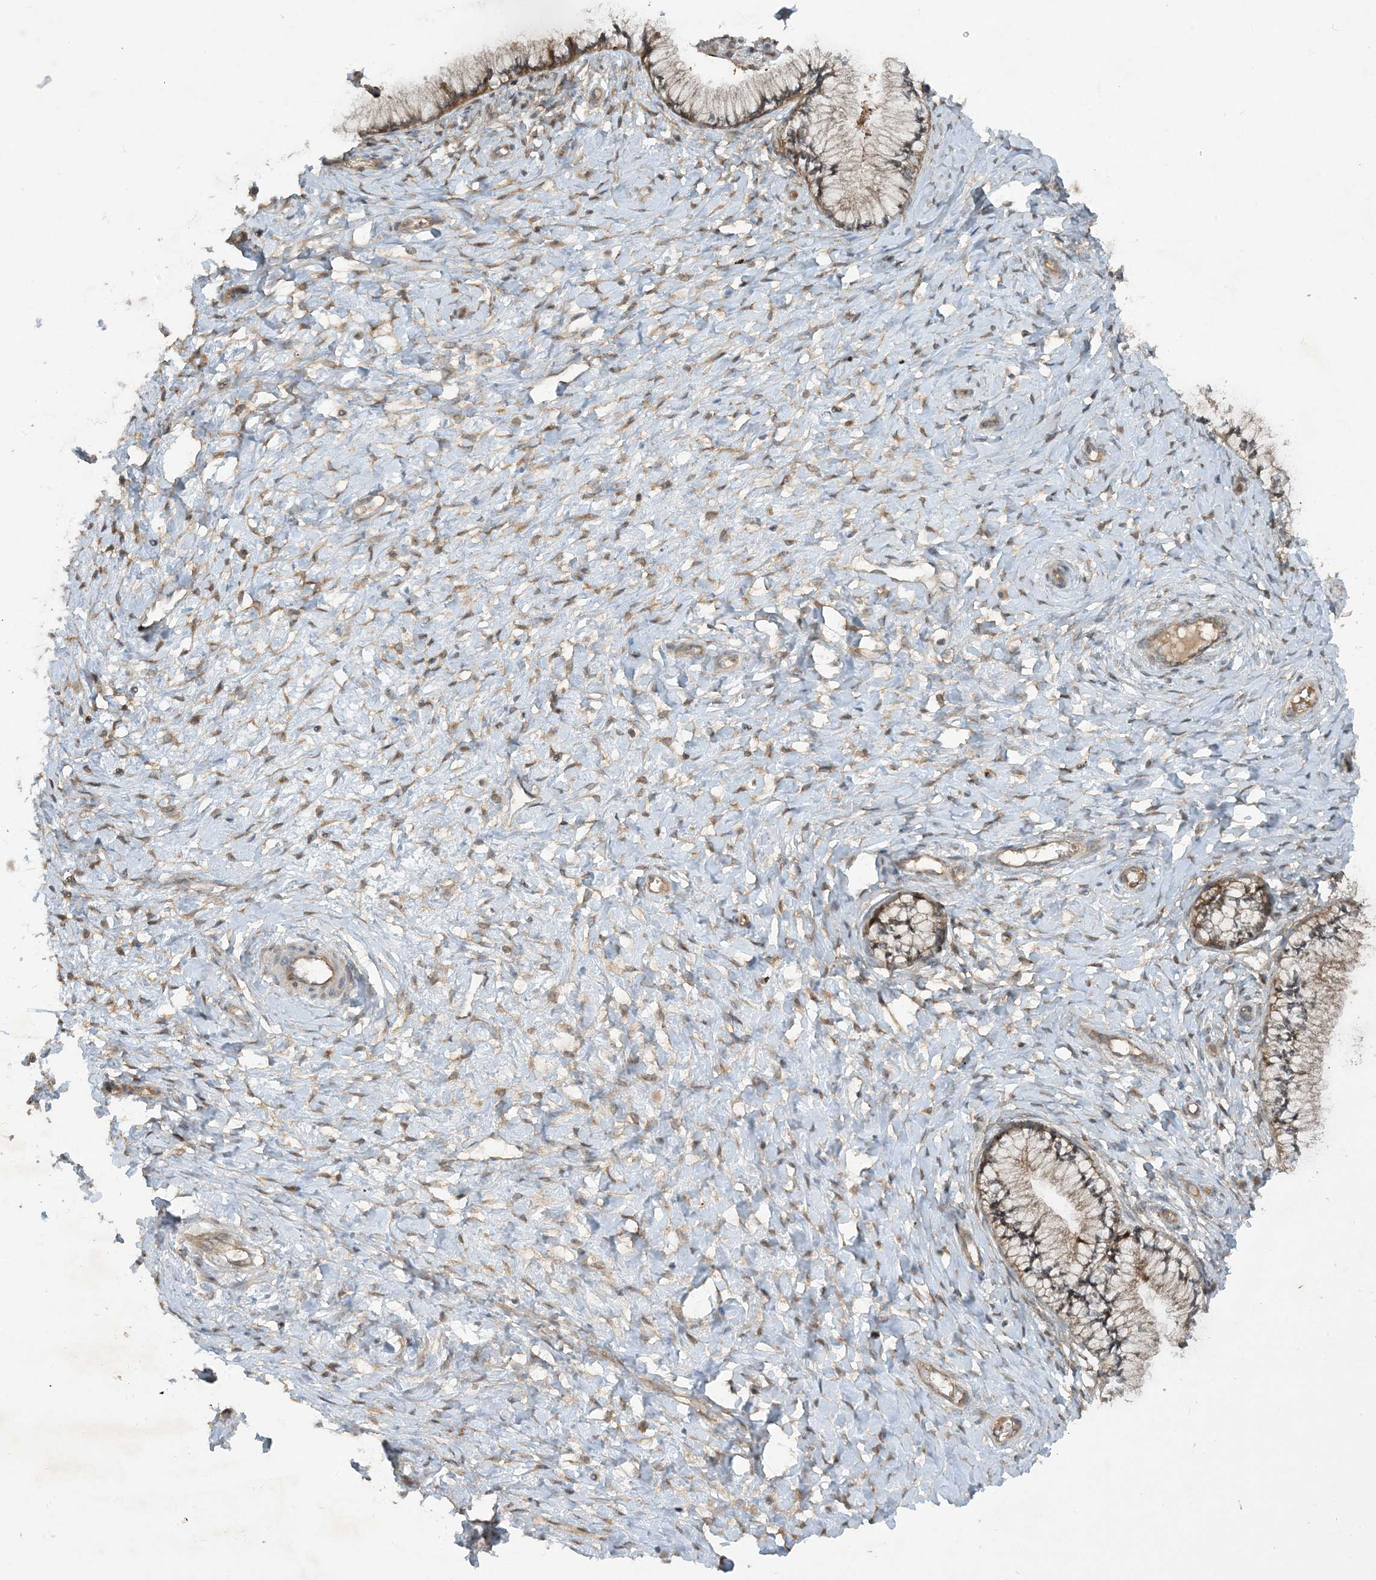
{"staining": {"intensity": "moderate", "quantity": ">75%", "location": "cytoplasmic/membranous"}, "tissue": "cervix", "cell_type": "Glandular cells", "image_type": "normal", "snomed": [{"axis": "morphology", "description": "Normal tissue, NOS"}, {"axis": "topography", "description": "Cervix"}], "caption": "Immunohistochemical staining of benign human cervix reveals >75% levels of moderate cytoplasmic/membranous protein expression in approximately >75% of glandular cells. (DAB (3,3'-diaminobenzidine) IHC, brown staining for protein, blue staining for nuclei).", "gene": "STAM2", "patient": {"sex": "female", "age": 36}}